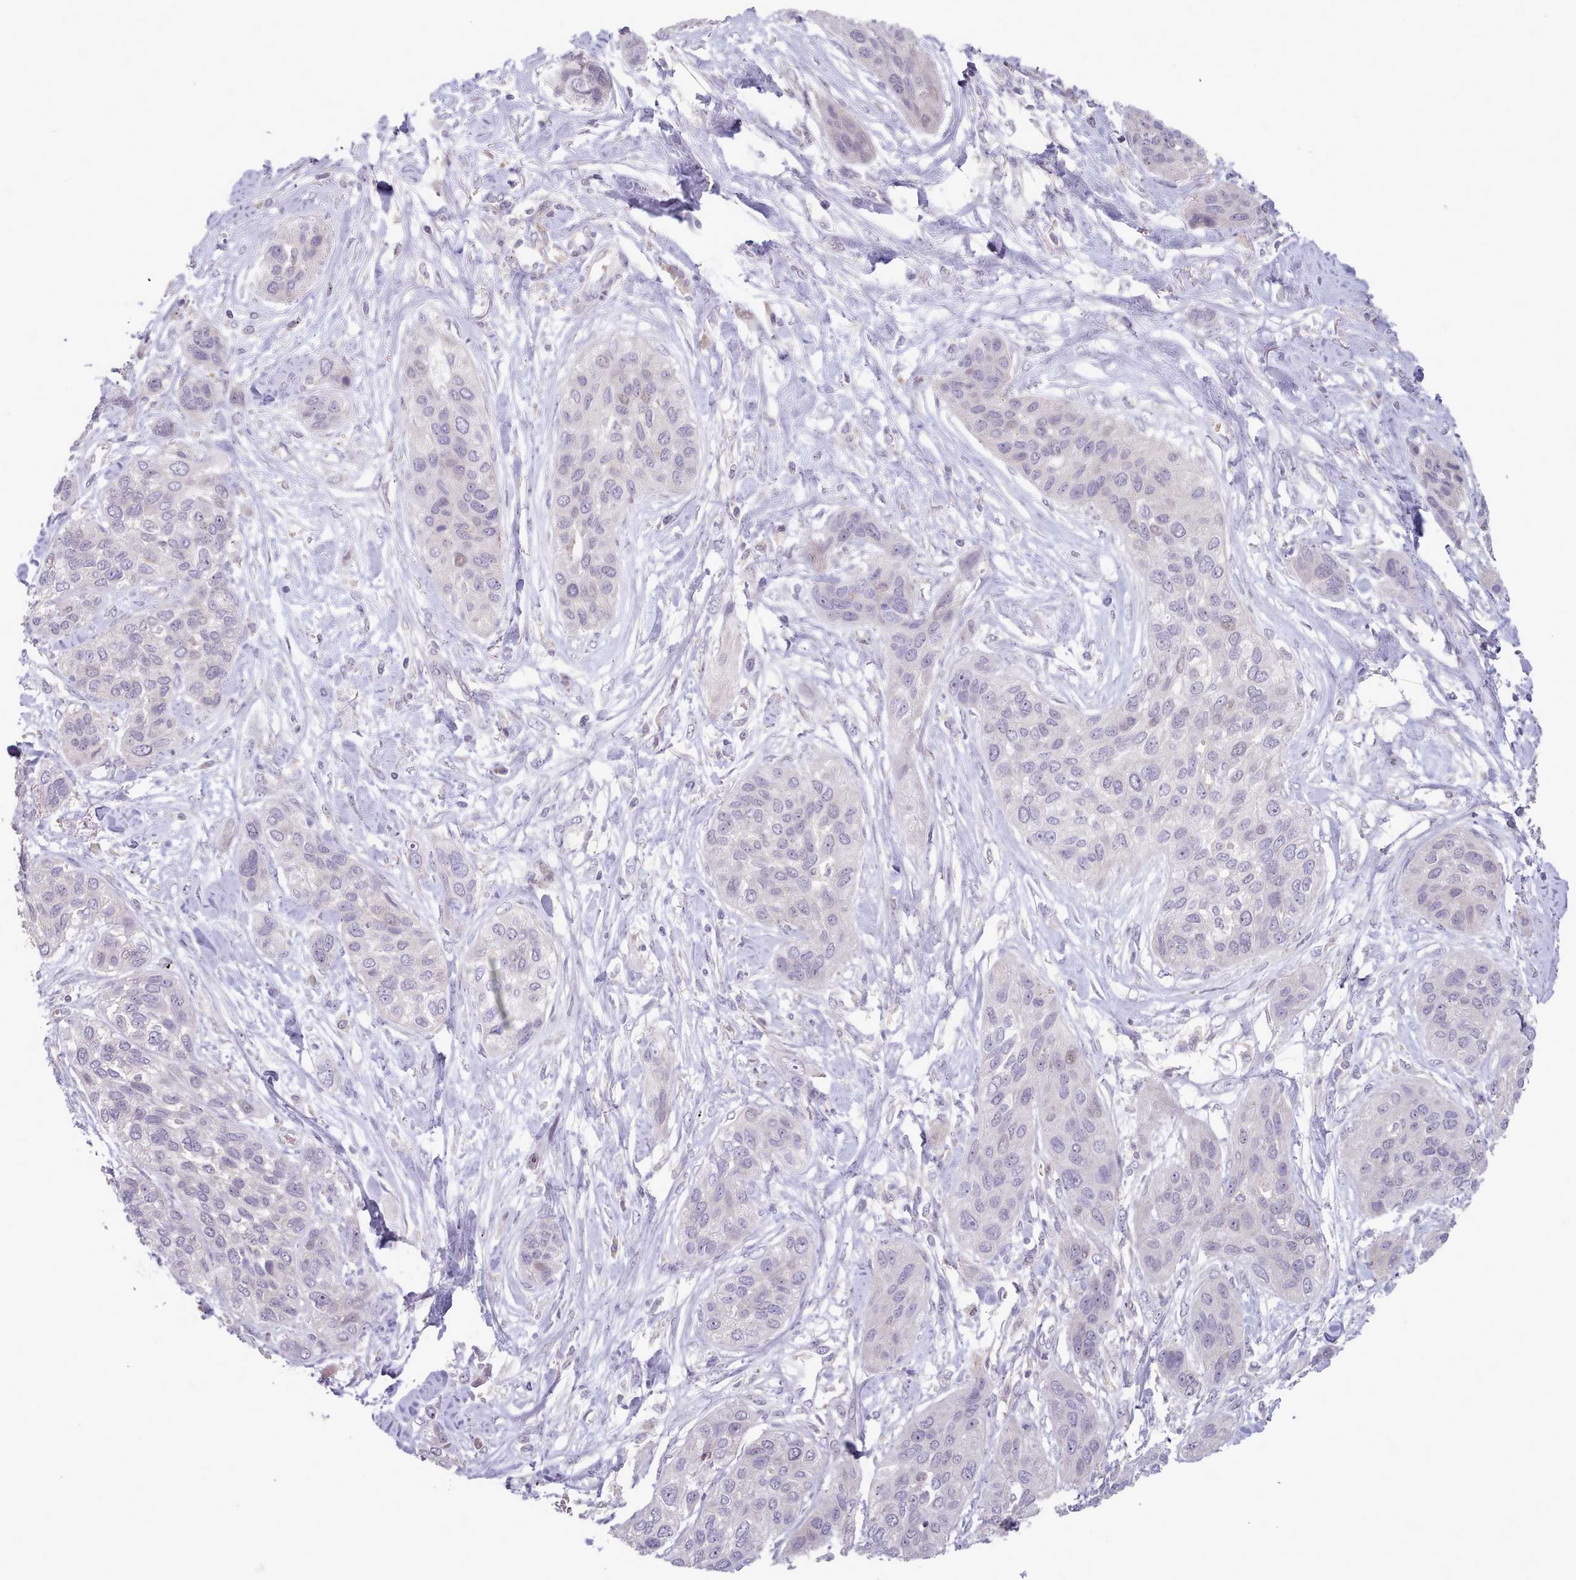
{"staining": {"intensity": "negative", "quantity": "none", "location": "none"}, "tissue": "lung cancer", "cell_type": "Tumor cells", "image_type": "cancer", "snomed": [{"axis": "morphology", "description": "Squamous cell carcinoma, NOS"}, {"axis": "topography", "description": "Lung"}], "caption": "Tumor cells show no significant staining in lung squamous cell carcinoma.", "gene": "CLNS1A", "patient": {"sex": "female", "age": 70}}